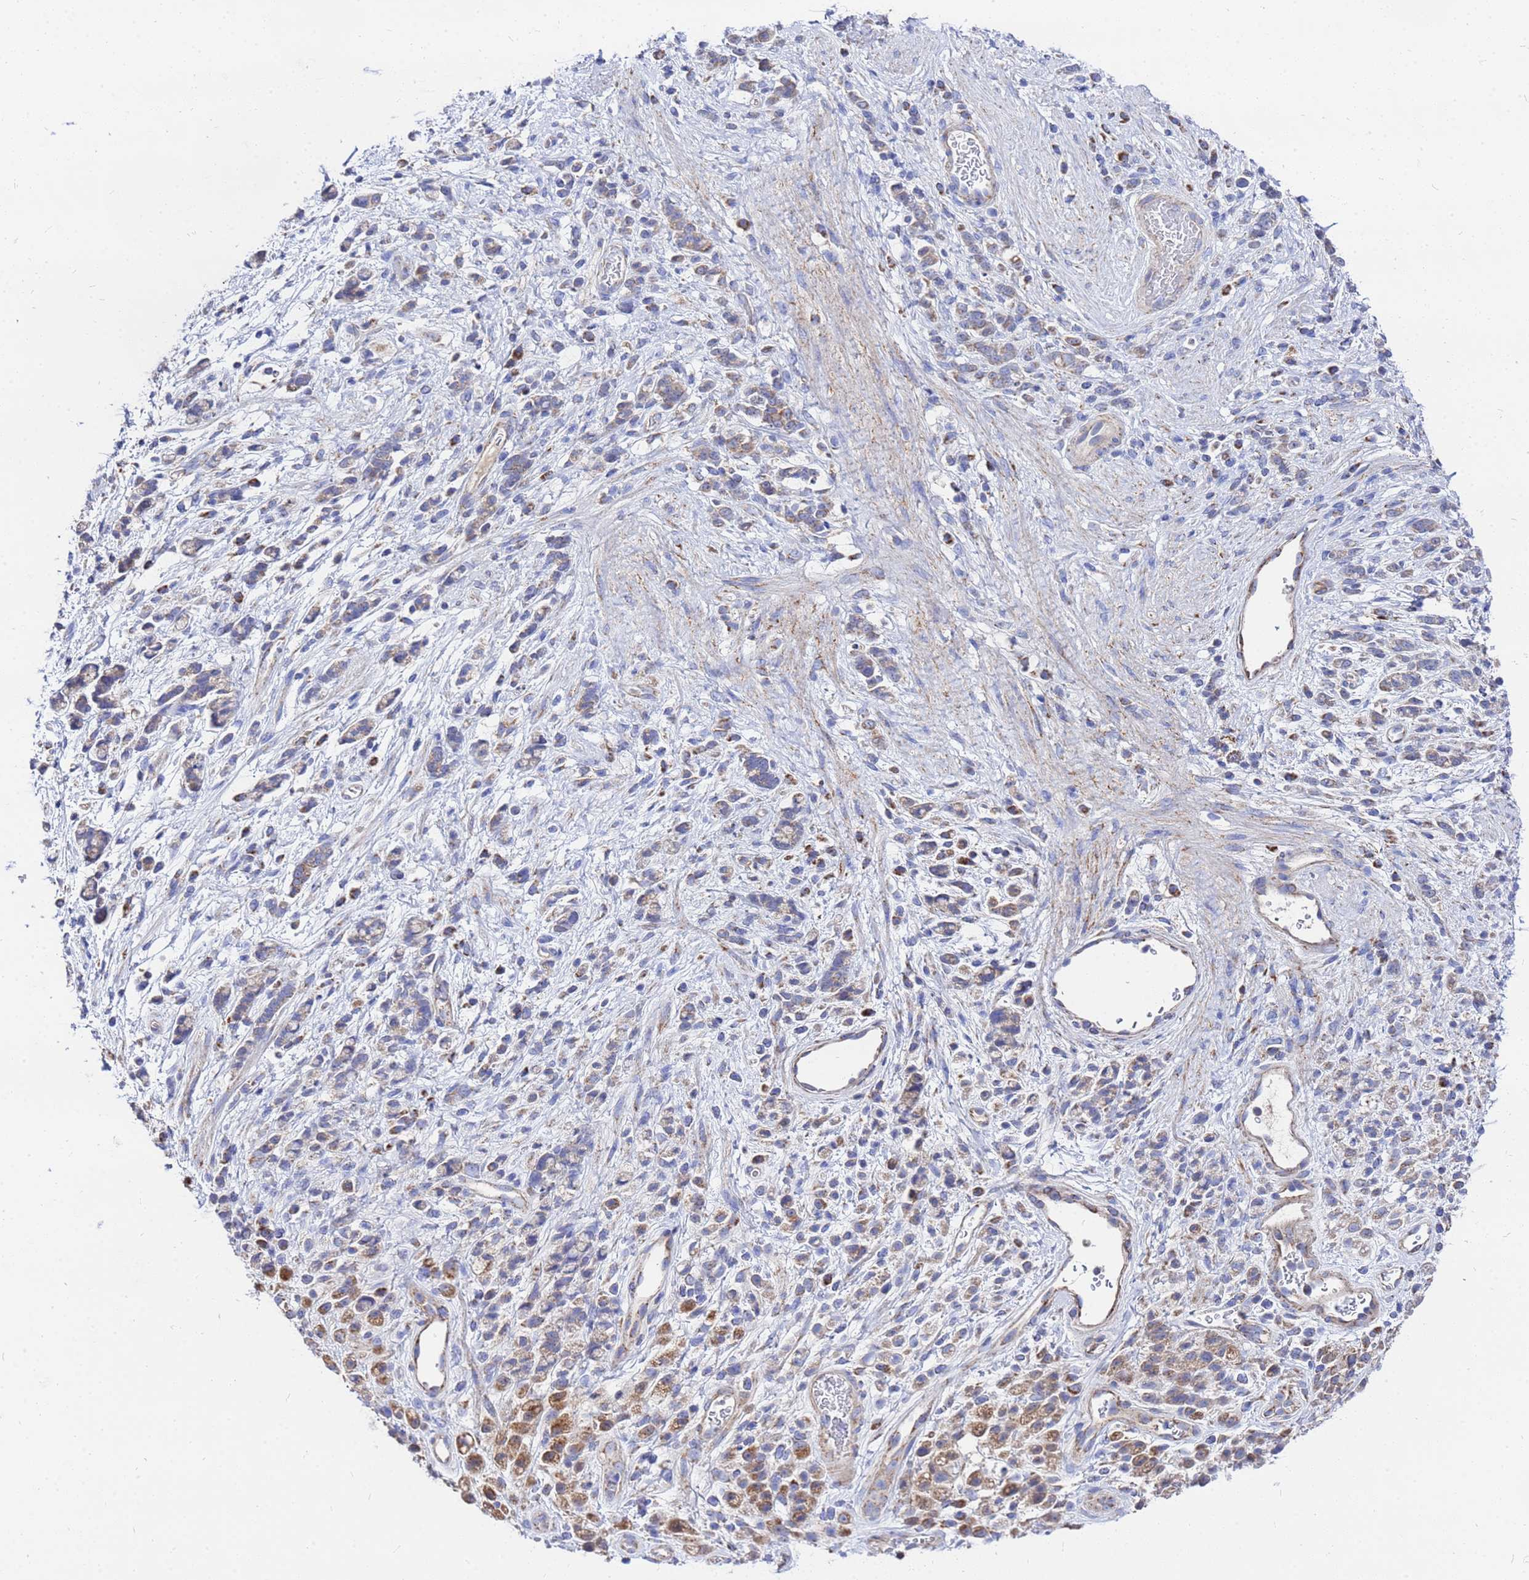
{"staining": {"intensity": "moderate", "quantity": "25%-75%", "location": "cytoplasmic/membranous"}, "tissue": "stomach cancer", "cell_type": "Tumor cells", "image_type": "cancer", "snomed": [{"axis": "morphology", "description": "Adenocarcinoma, NOS"}, {"axis": "topography", "description": "Stomach"}], "caption": "High-power microscopy captured an immunohistochemistry (IHC) photomicrograph of adenocarcinoma (stomach), revealing moderate cytoplasmic/membranous positivity in about 25%-75% of tumor cells. The staining was performed using DAB (3,3'-diaminobenzidine), with brown indicating positive protein expression. Nuclei are stained blue with hematoxylin.", "gene": "FAHD2A", "patient": {"sex": "female", "age": 60}}